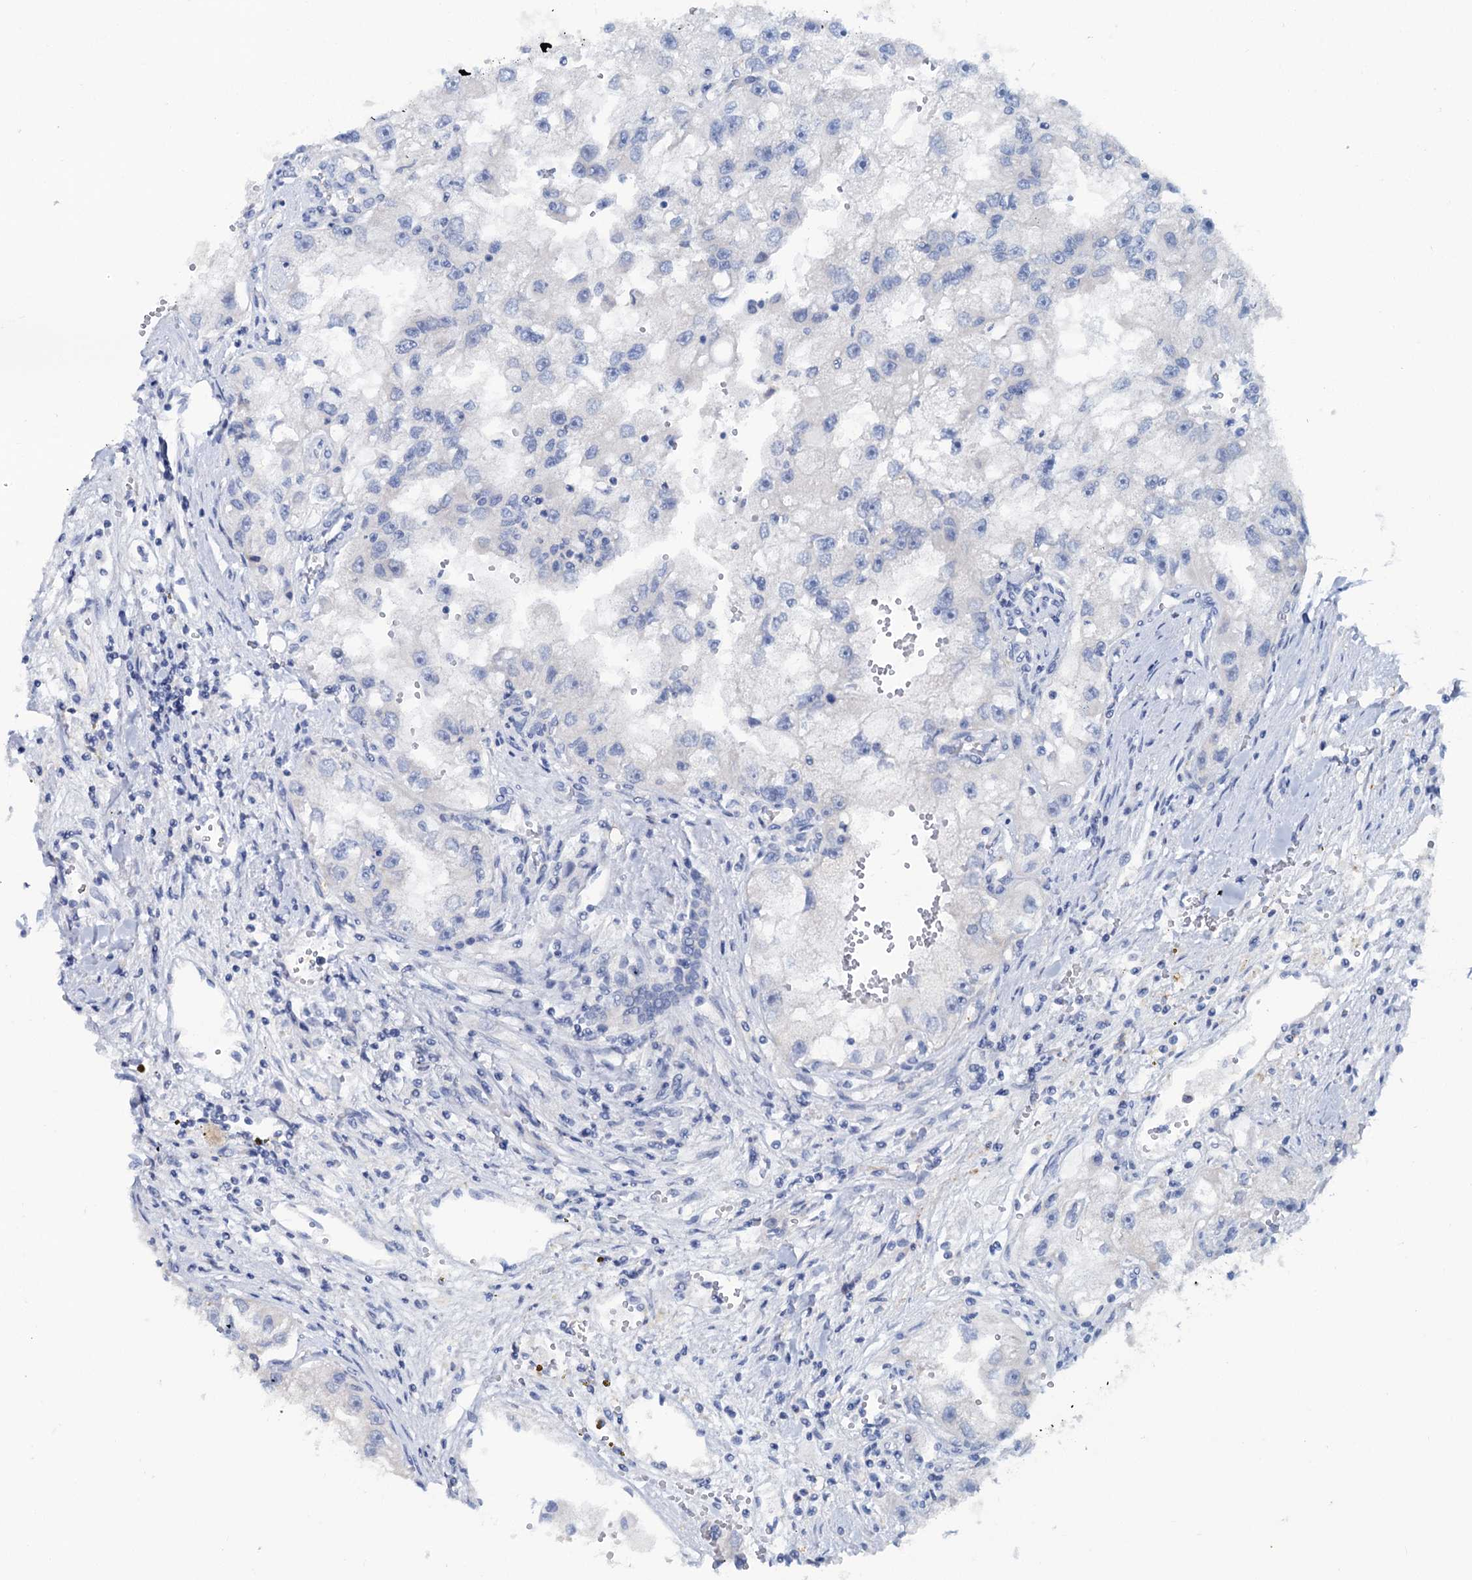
{"staining": {"intensity": "negative", "quantity": "none", "location": "none"}, "tissue": "renal cancer", "cell_type": "Tumor cells", "image_type": "cancer", "snomed": [{"axis": "morphology", "description": "Adenocarcinoma, NOS"}, {"axis": "topography", "description": "Kidney"}], "caption": "This photomicrograph is of renal adenocarcinoma stained with IHC to label a protein in brown with the nuclei are counter-stained blue. There is no positivity in tumor cells.", "gene": "SLC1A3", "patient": {"sex": "male", "age": 63}}